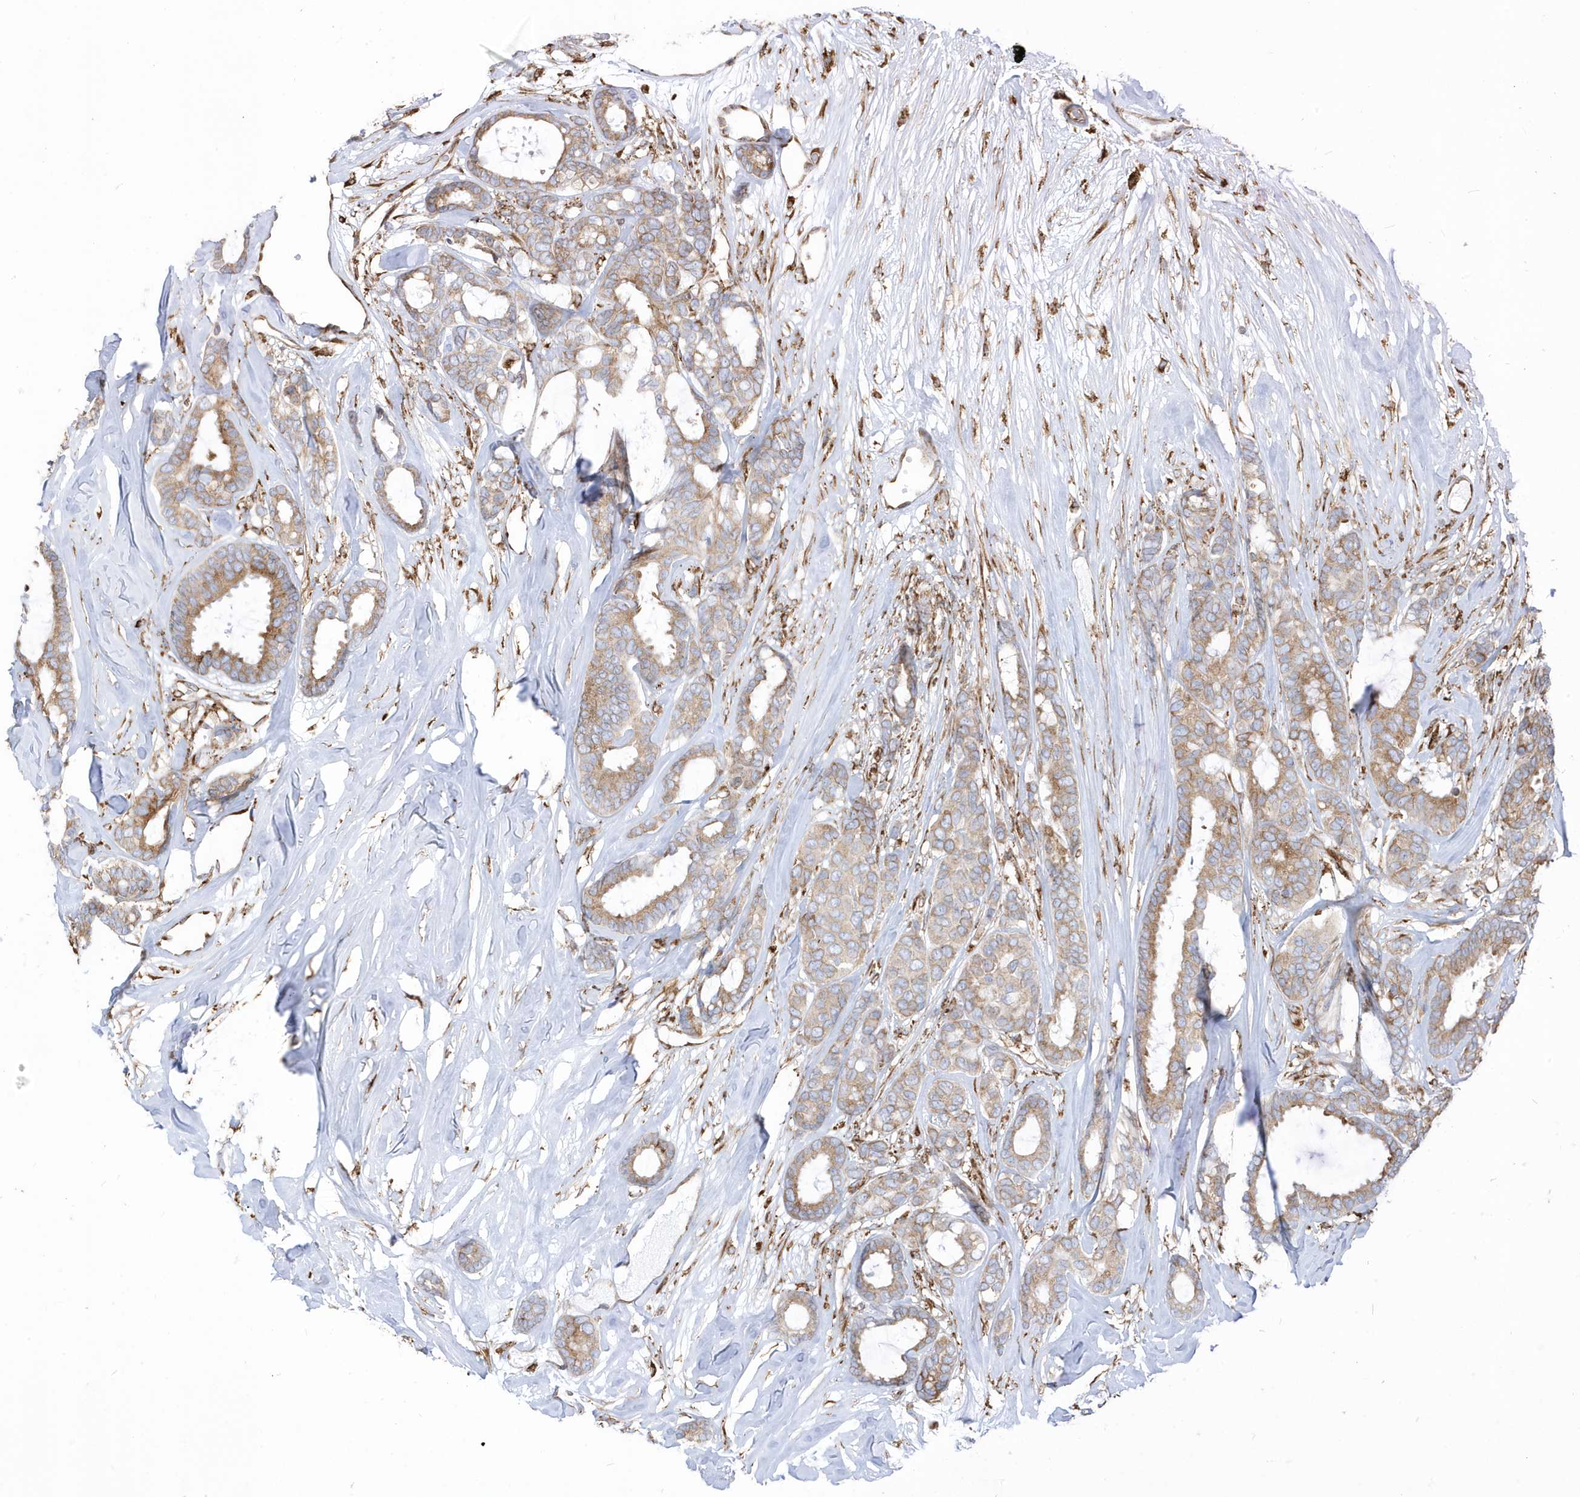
{"staining": {"intensity": "moderate", "quantity": ">75%", "location": "cytoplasmic/membranous"}, "tissue": "breast cancer", "cell_type": "Tumor cells", "image_type": "cancer", "snomed": [{"axis": "morphology", "description": "Duct carcinoma"}, {"axis": "topography", "description": "Breast"}], "caption": "Immunohistochemistry (IHC) (DAB (3,3'-diaminobenzidine)) staining of human breast cancer (intraductal carcinoma) displays moderate cytoplasmic/membranous protein expression in about >75% of tumor cells.", "gene": "PDIA6", "patient": {"sex": "female", "age": 87}}